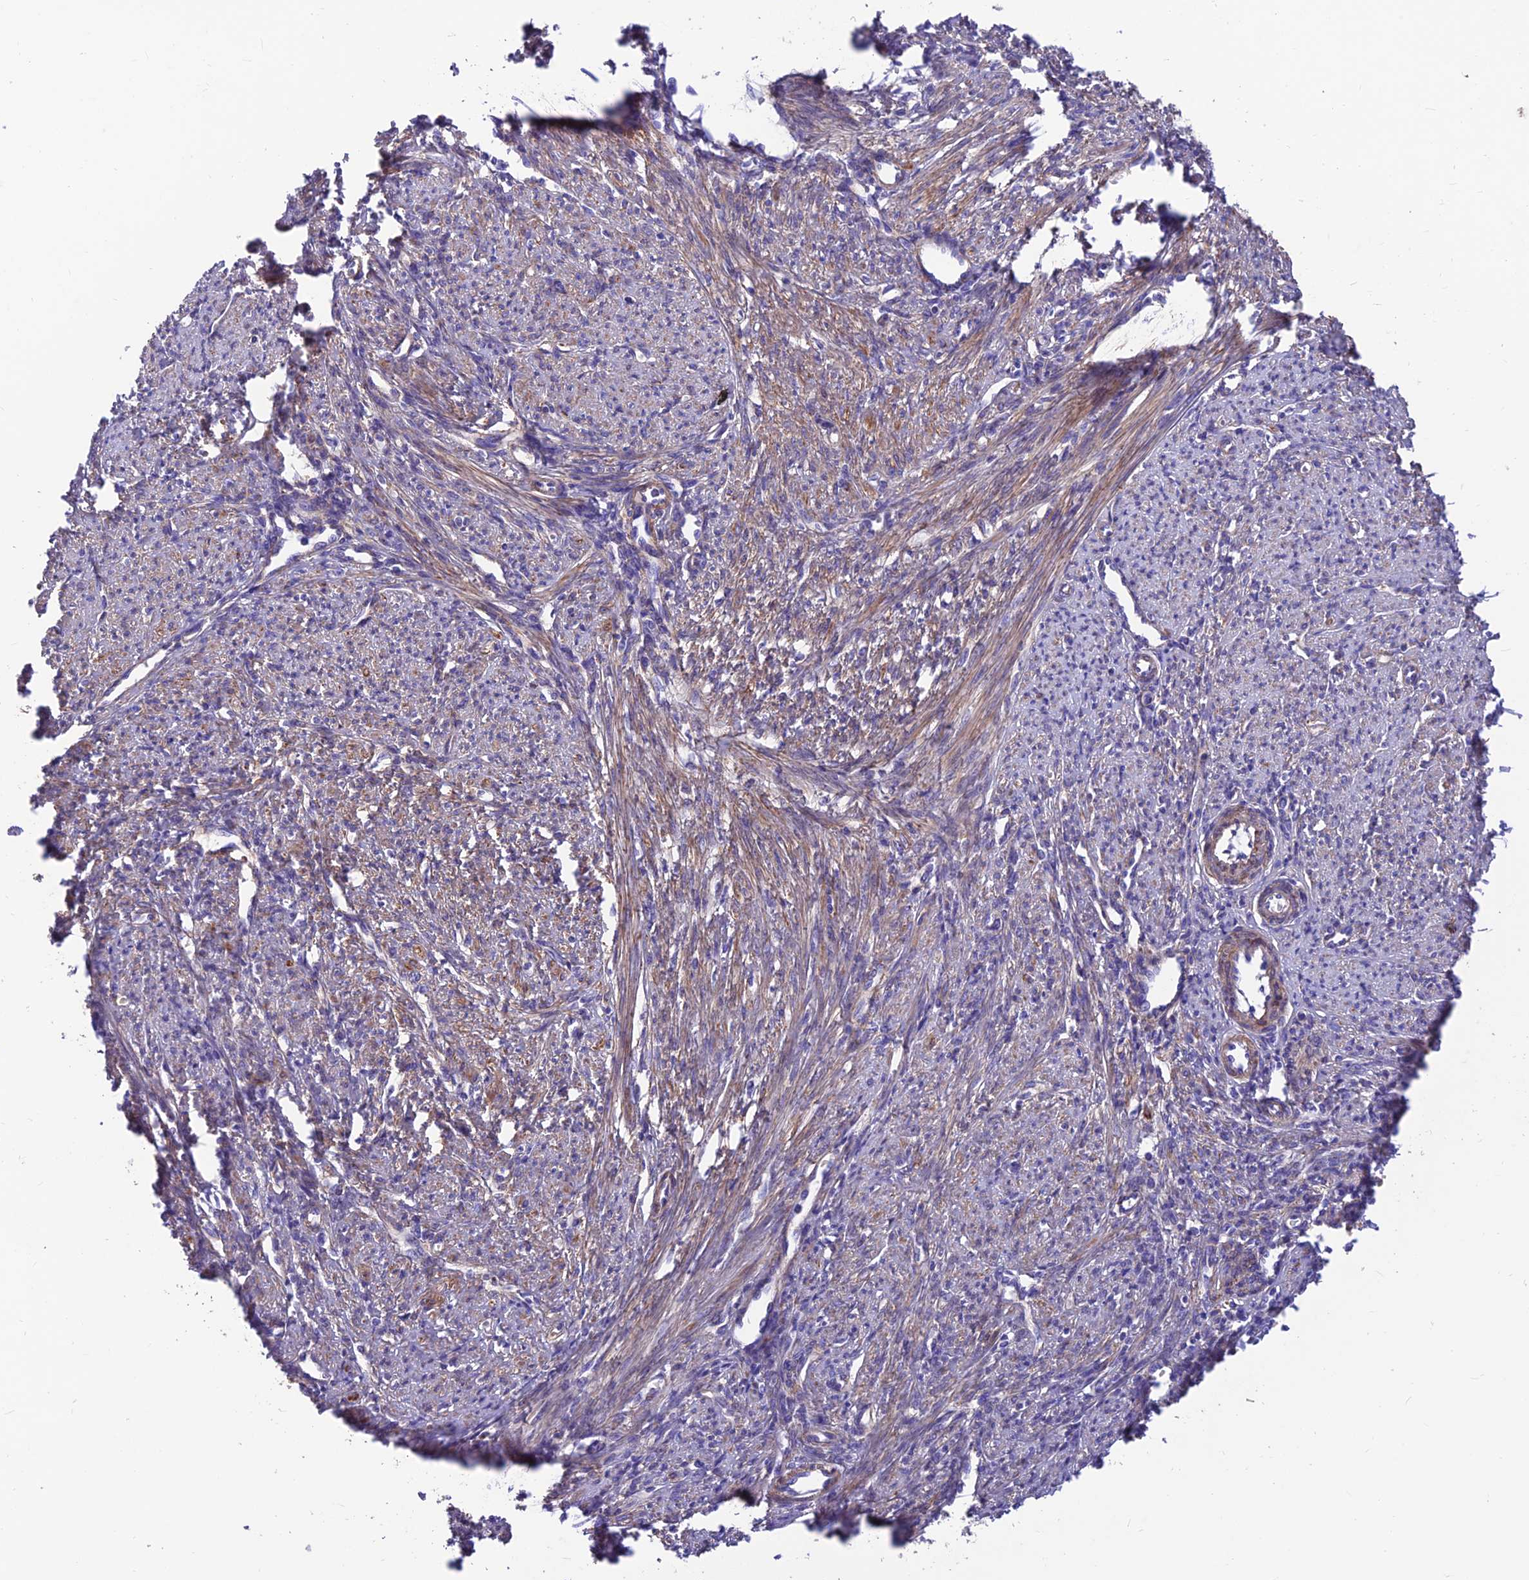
{"staining": {"intensity": "strong", "quantity": "25%-75%", "location": "cytoplasmic/membranous"}, "tissue": "smooth muscle", "cell_type": "Smooth muscle cells", "image_type": "normal", "snomed": [{"axis": "morphology", "description": "Normal tissue, NOS"}, {"axis": "topography", "description": "Smooth muscle"}, {"axis": "topography", "description": "Uterus"}], "caption": "Immunohistochemistry image of normal human smooth muscle stained for a protein (brown), which reveals high levels of strong cytoplasmic/membranous staining in about 25%-75% of smooth muscle cells.", "gene": "VPS16", "patient": {"sex": "female", "age": 59}}